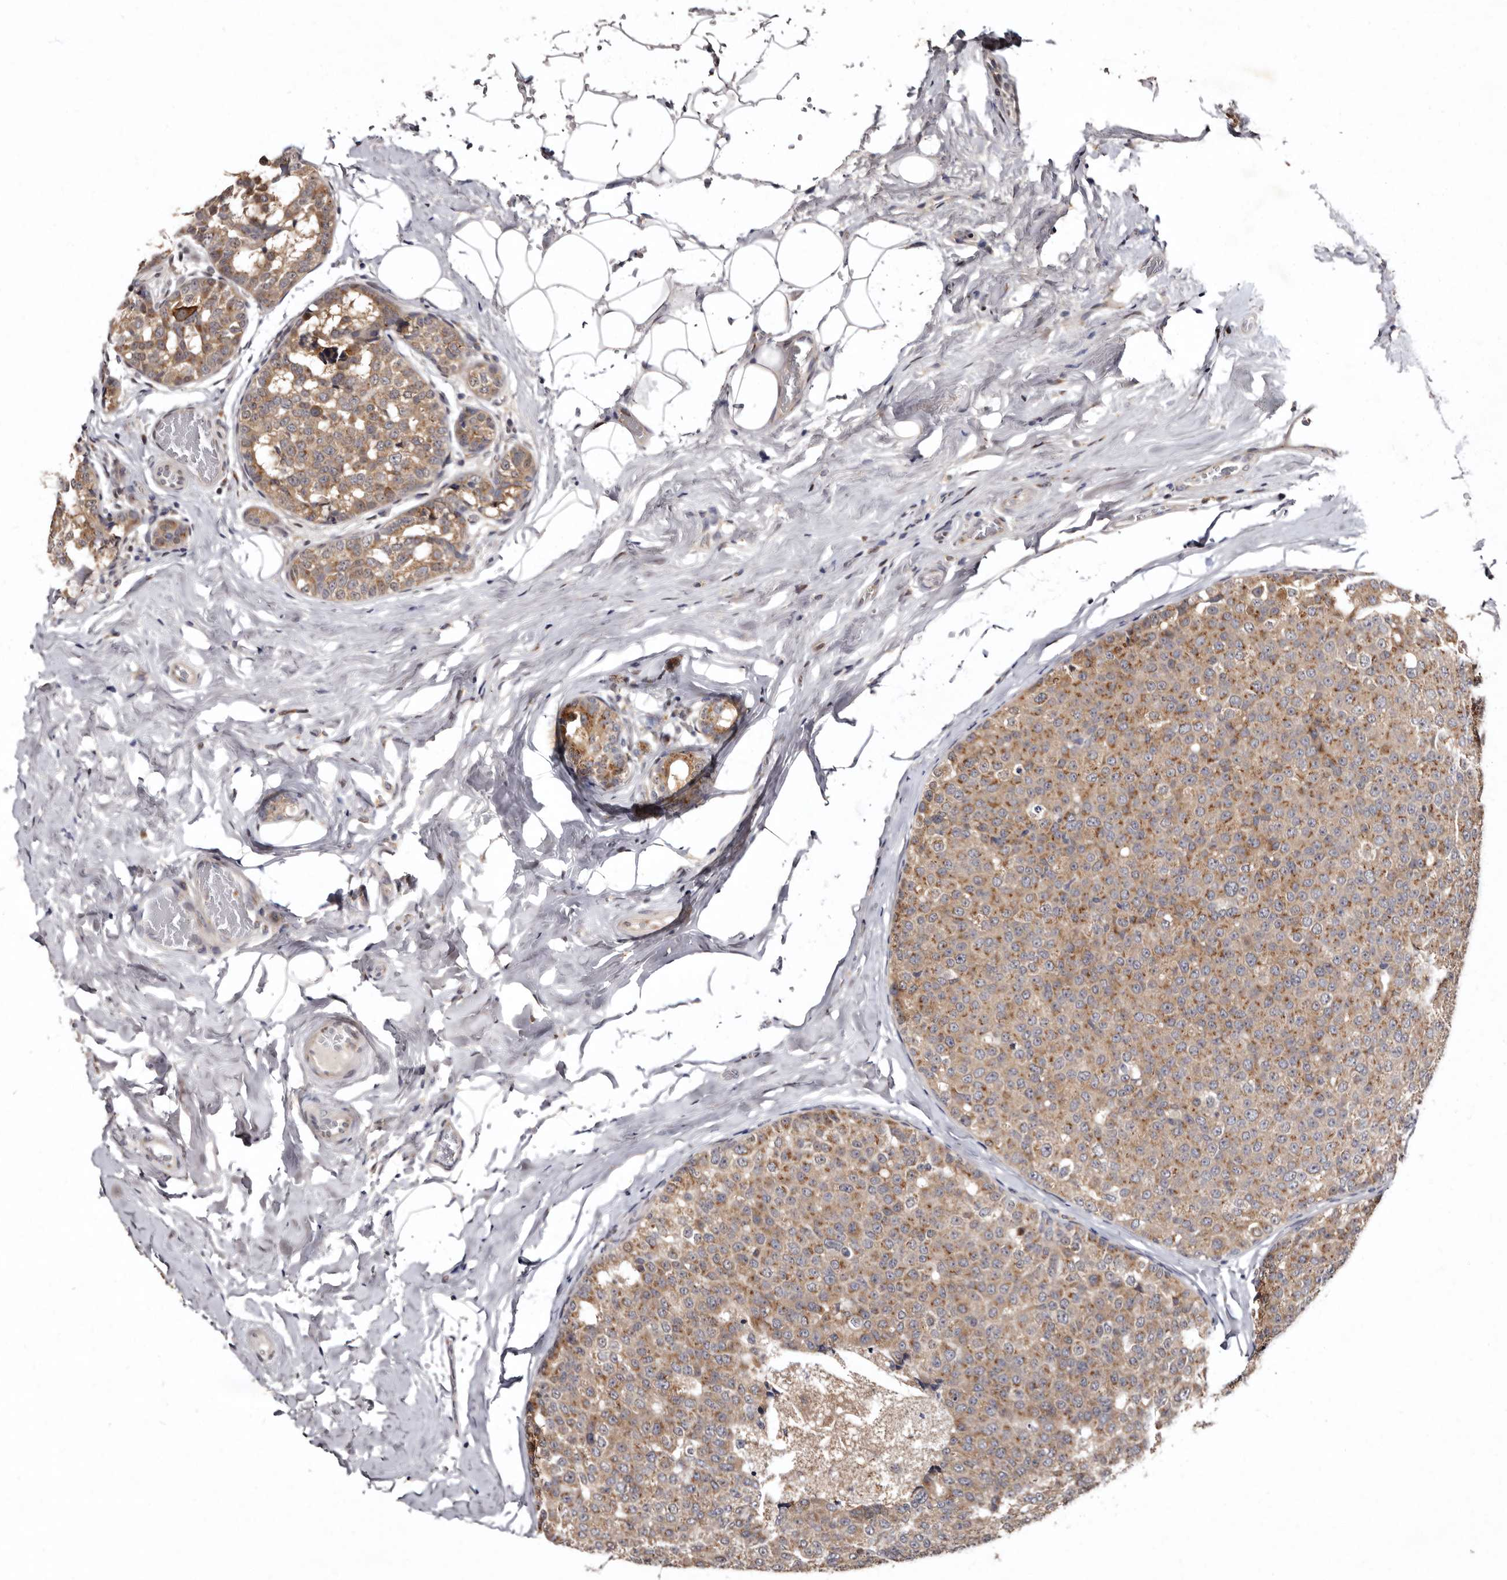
{"staining": {"intensity": "moderate", "quantity": ">75%", "location": "cytoplasmic/membranous"}, "tissue": "breast cancer", "cell_type": "Tumor cells", "image_type": "cancer", "snomed": [{"axis": "morphology", "description": "Normal tissue, NOS"}, {"axis": "morphology", "description": "Duct carcinoma"}, {"axis": "topography", "description": "Breast"}], "caption": "An IHC image of neoplastic tissue is shown. Protein staining in brown labels moderate cytoplasmic/membranous positivity in breast cancer within tumor cells.", "gene": "FAM91A1", "patient": {"sex": "female", "age": 43}}